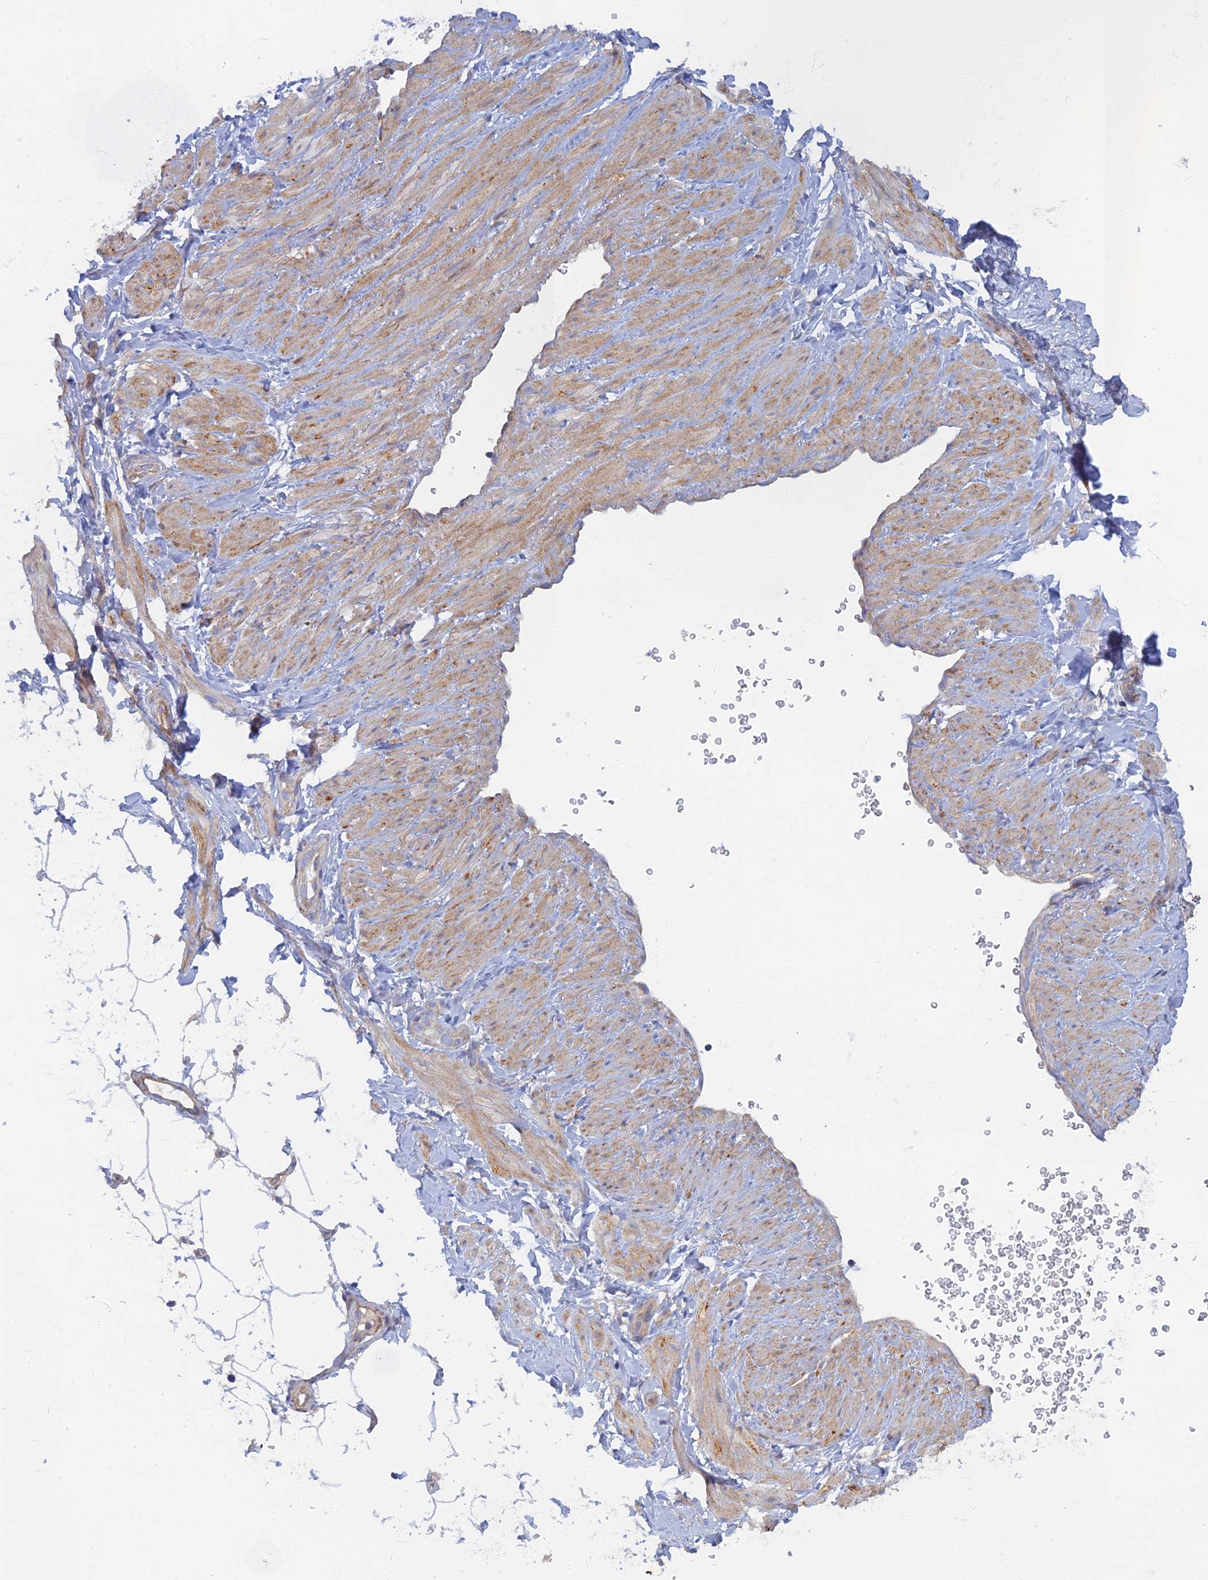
{"staining": {"intensity": "negative", "quantity": "none", "location": "none"}, "tissue": "soft tissue", "cell_type": "Fibroblasts", "image_type": "normal", "snomed": [{"axis": "morphology", "description": "Normal tissue, NOS"}, {"axis": "topography", "description": "Soft tissue"}, {"axis": "topography", "description": "Adipose tissue"}, {"axis": "topography", "description": "Vascular tissue"}, {"axis": "topography", "description": "Peripheral nerve tissue"}], "caption": "The histopathology image reveals no significant expression in fibroblasts of soft tissue. (Brightfield microscopy of DAB IHC at high magnification).", "gene": "TMEM44", "patient": {"sex": "male", "age": 74}}